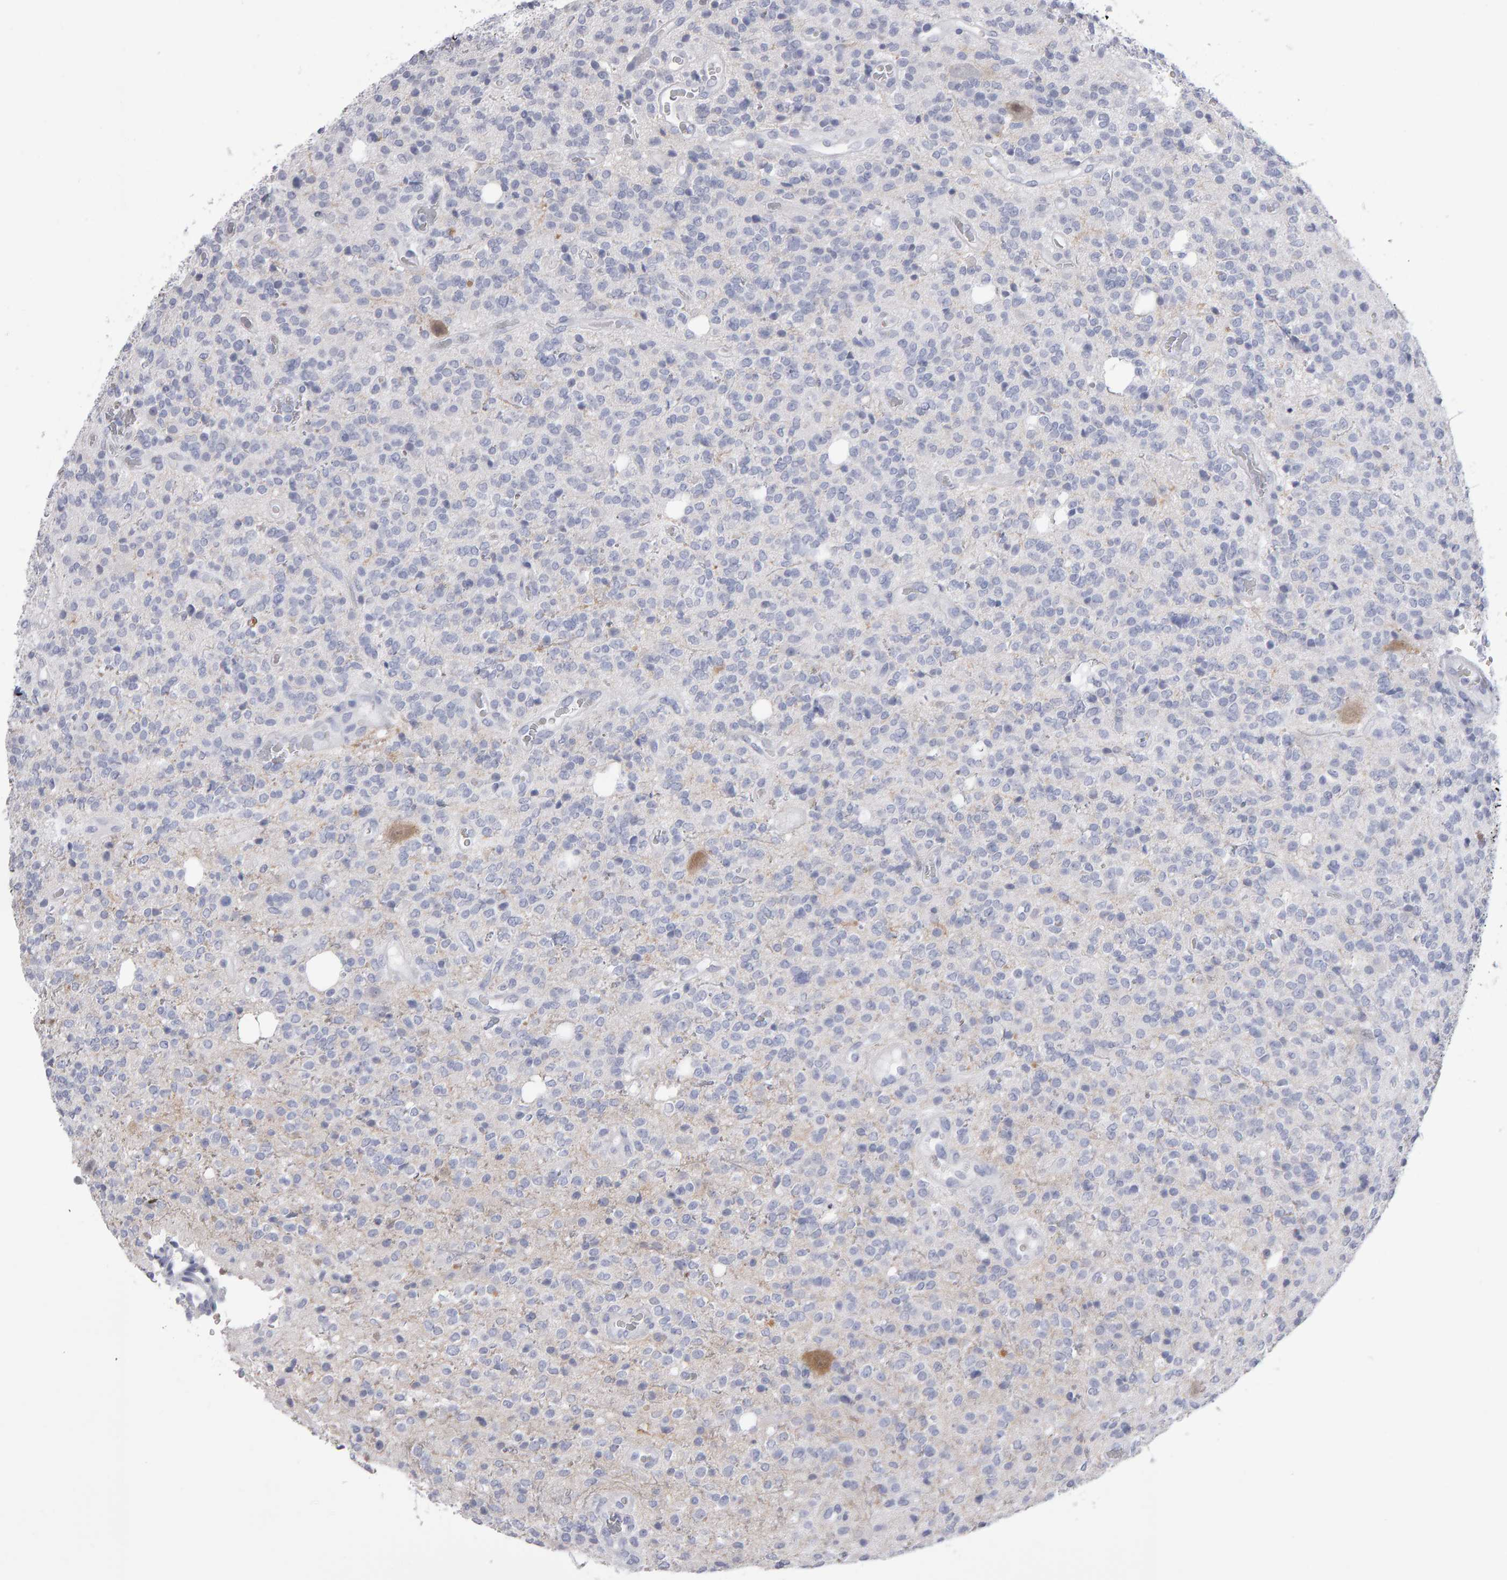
{"staining": {"intensity": "negative", "quantity": "none", "location": "none"}, "tissue": "glioma", "cell_type": "Tumor cells", "image_type": "cancer", "snomed": [{"axis": "morphology", "description": "Glioma, malignant, High grade"}, {"axis": "topography", "description": "Brain"}], "caption": "Immunohistochemistry of human glioma demonstrates no positivity in tumor cells.", "gene": "NCDN", "patient": {"sex": "male", "age": 34}}